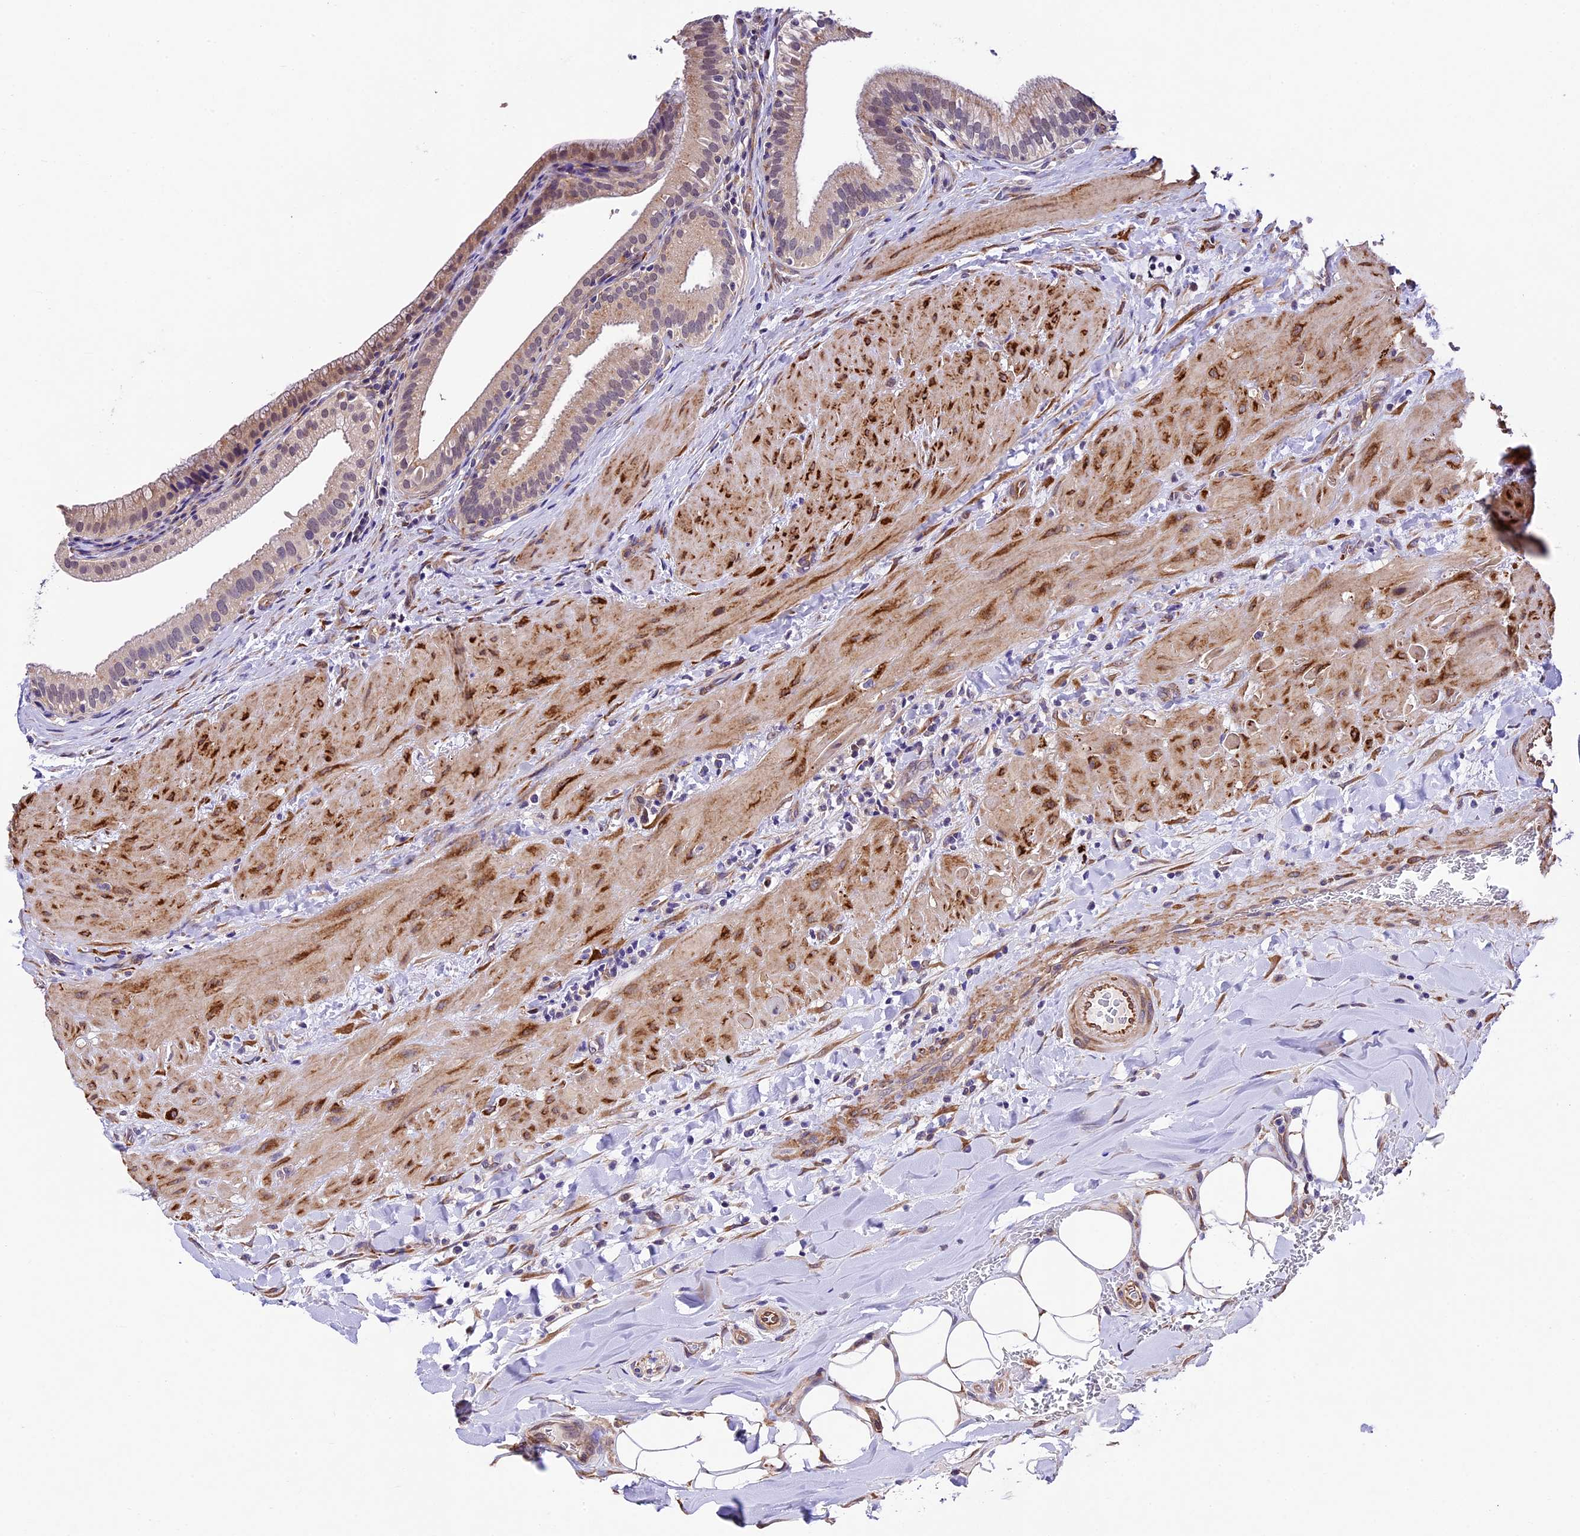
{"staining": {"intensity": "moderate", "quantity": "<25%", "location": "cytoplasmic/membranous"}, "tissue": "gallbladder", "cell_type": "Glandular cells", "image_type": "normal", "snomed": [{"axis": "morphology", "description": "Normal tissue, NOS"}, {"axis": "topography", "description": "Gallbladder"}], "caption": "Gallbladder stained for a protein exhibits moderate cytoplasmic/membranous positivity in glandular cells. Using DAB (brown) and hematoxylin (blue) stains, captured at high magnification using brightfield microscopy.", "gene": "LSM7", "patient": {"sex": "male", "age": 24}}